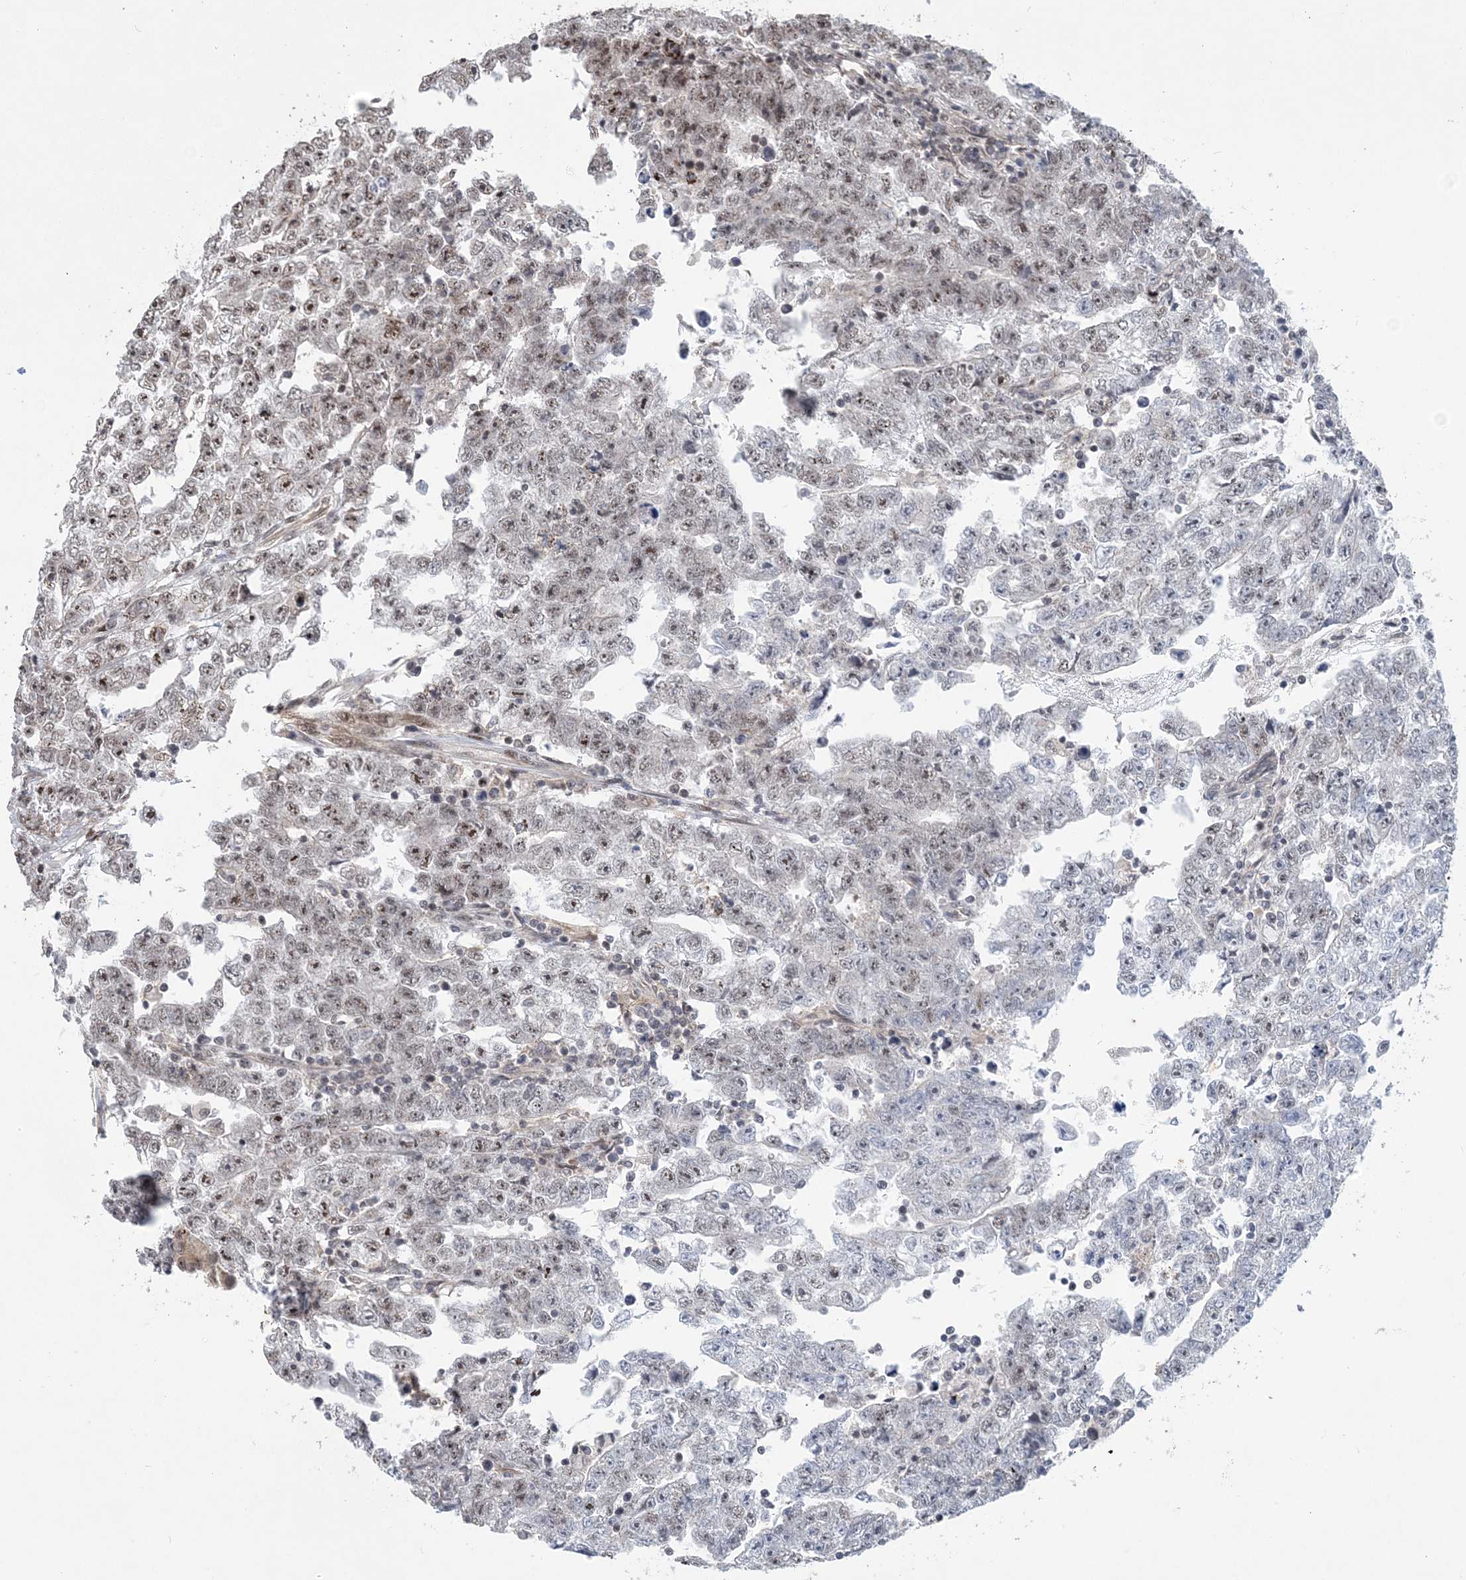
{"staining": {"intensity": "moderate", "quantity": "<25%", "location": "nuclear"}, "tissue": "testis cancer", "cell_type": "Tumor cells", "image_type": "cancer", "snomed": [{"axis": "morphology", "description": "Carcinoma, Embryonal, NOS"}, {"axis": "topography", "description": "Testis"}], "caption": "A histopathology image of human testis embryonal carcinoma stained for a protein displays moderate nuclear brown staining in tumor cells. (DAB (3,3'-diaminobenzidine) IHC with brightfield microscopy, high magnification).", "gene": "CCDC152", "patient": {"sex": "male", "age": 25}}